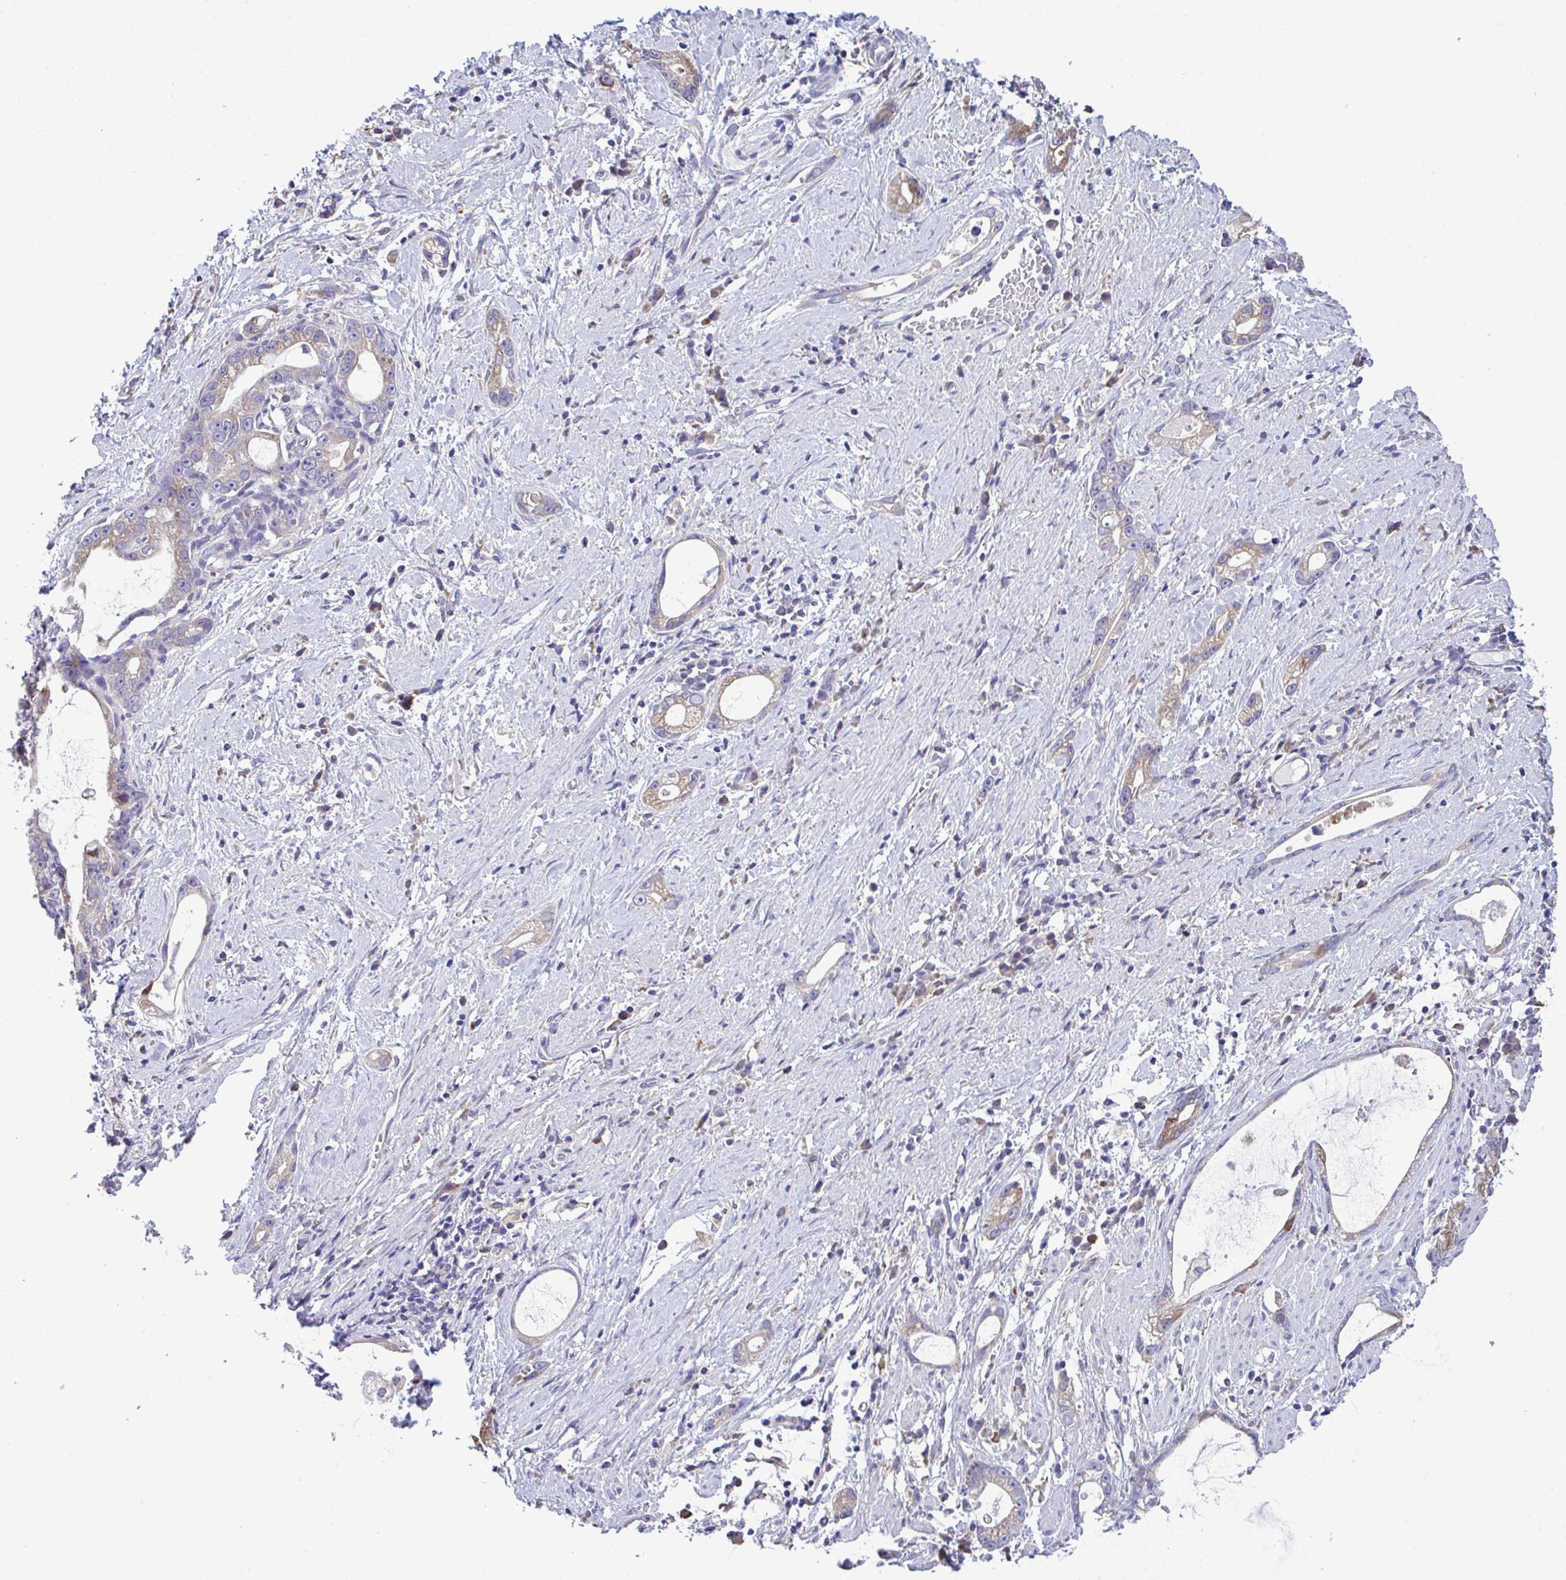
{"staining": {"intensity": "weak", "quantity": "25%-75%", "location": "cytoplasmic/membranous"}, "tissue": "stomach cancer", "cell_type": "Tumor cells", "image_type": "cancer", "snomed": [{"axis": "morphology", "description": "Adenocarcinoma, NOS"}, {"axis": "topography", "description": "Stomach"}], "caption": "Immunohistochemical staining of adenocarcinoma (stomach) shows weak cytoplasmic/membranous protein staining in approximately 25%-75% of tumor cells.", "gene": "PIGK", "patient": {"sex": "male", "age": 55}}